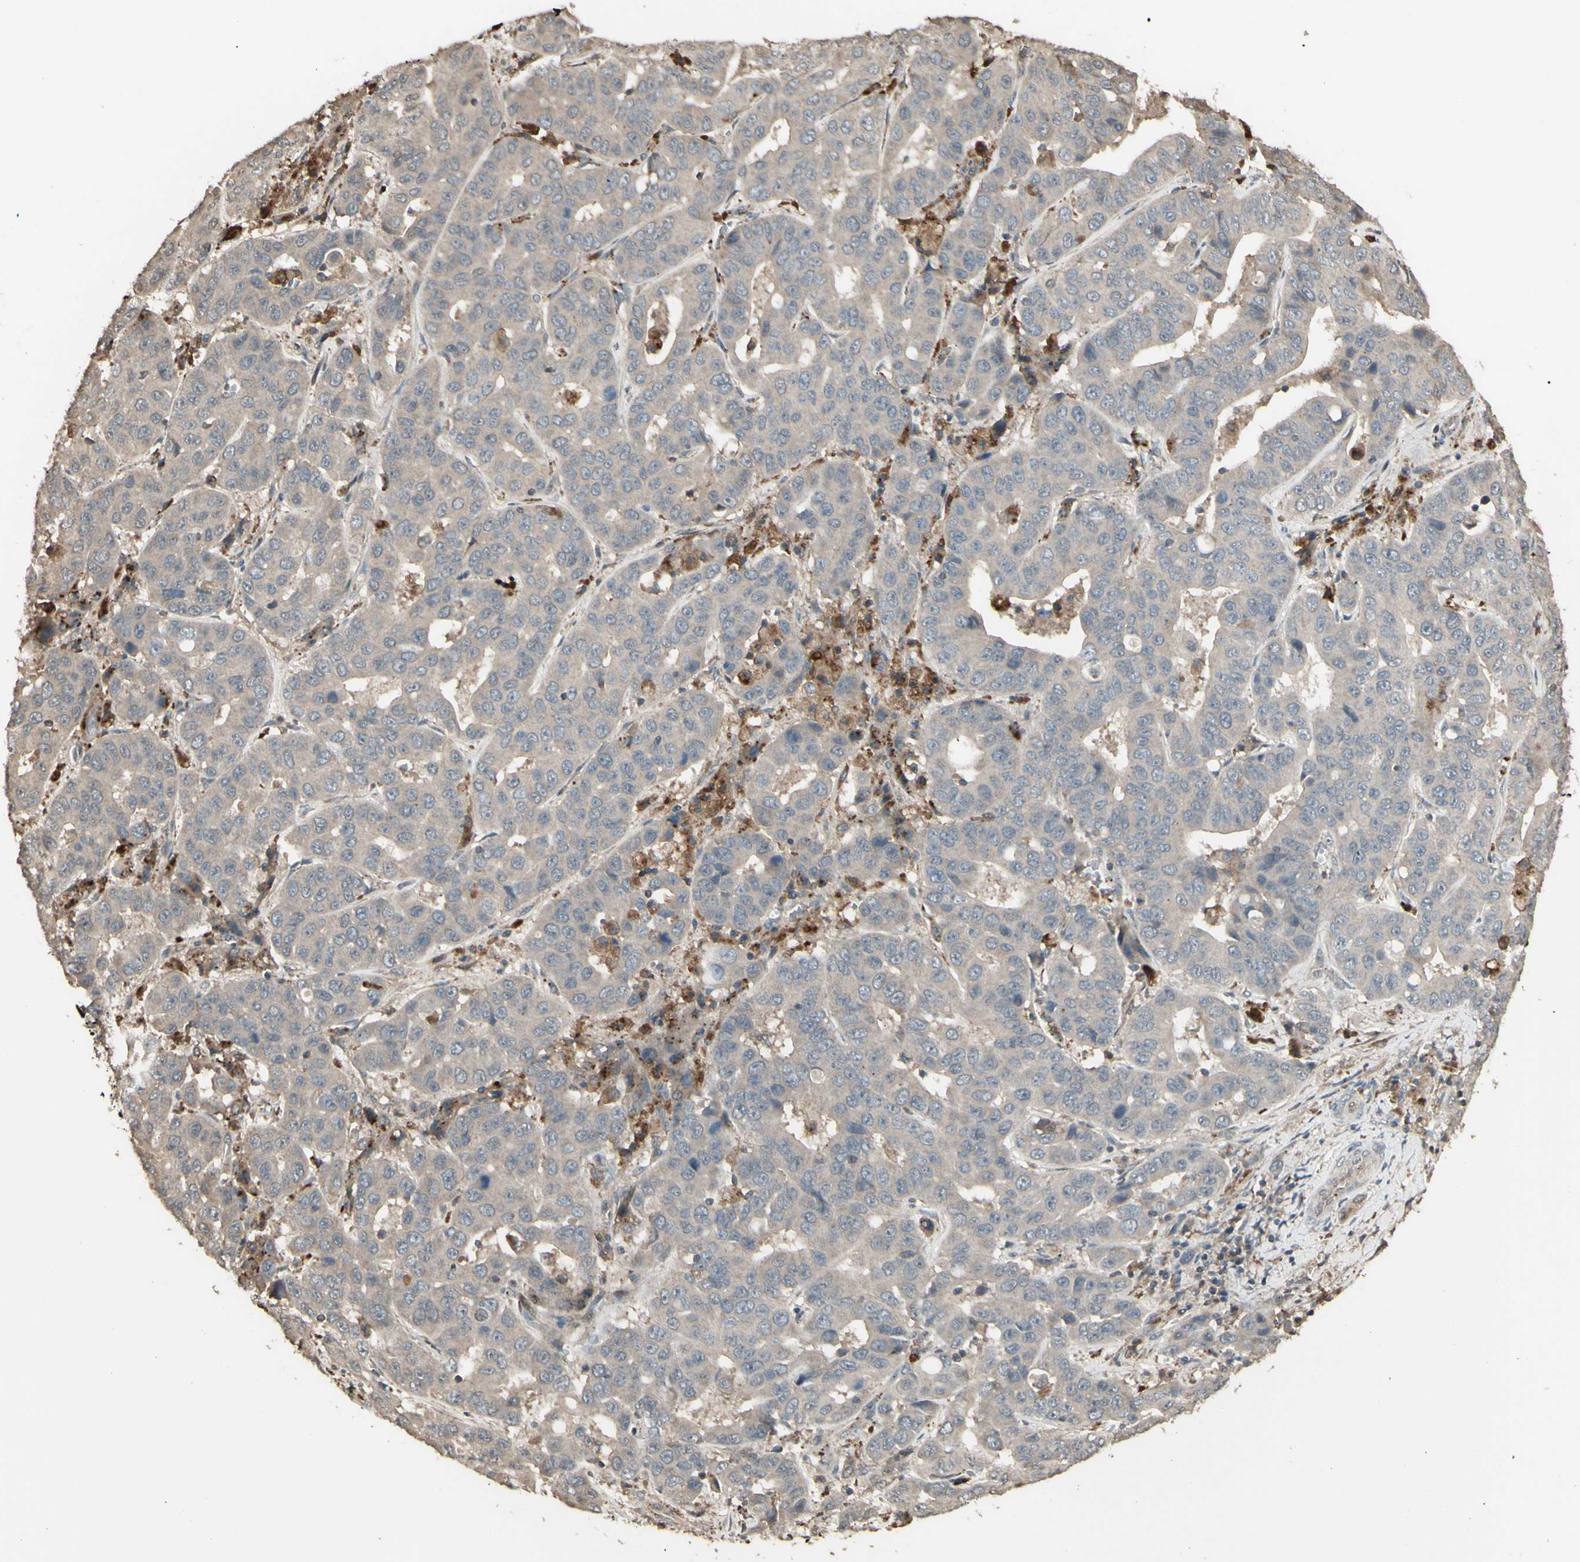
{"staining": {"intensity": "weak", "quantity": ">75%", "location": "cytoplasmic/membranous"}, "tissue": "liver cancer", "cell_type": "Tumor cells", "image_type": "cancer", "snomed": [{"axis": "morphology", "description": "Cholangiocarcinoma"}, {"axis": "topography", "description": "Liver"}], "caption": "Liver cancer (cholangiocarcinoma) stained with DAB immunohistochemistry (IHC) shows low levels of weak cytoplasmic/membranous expression in approximately >75% of tumor cells. (Stains: DAB in brown, nuclei in blue, Microscopy: brightfield microscopy at high magnification).", "gene": "GNAS", "patient": {"sex": "female", "age": 52}}